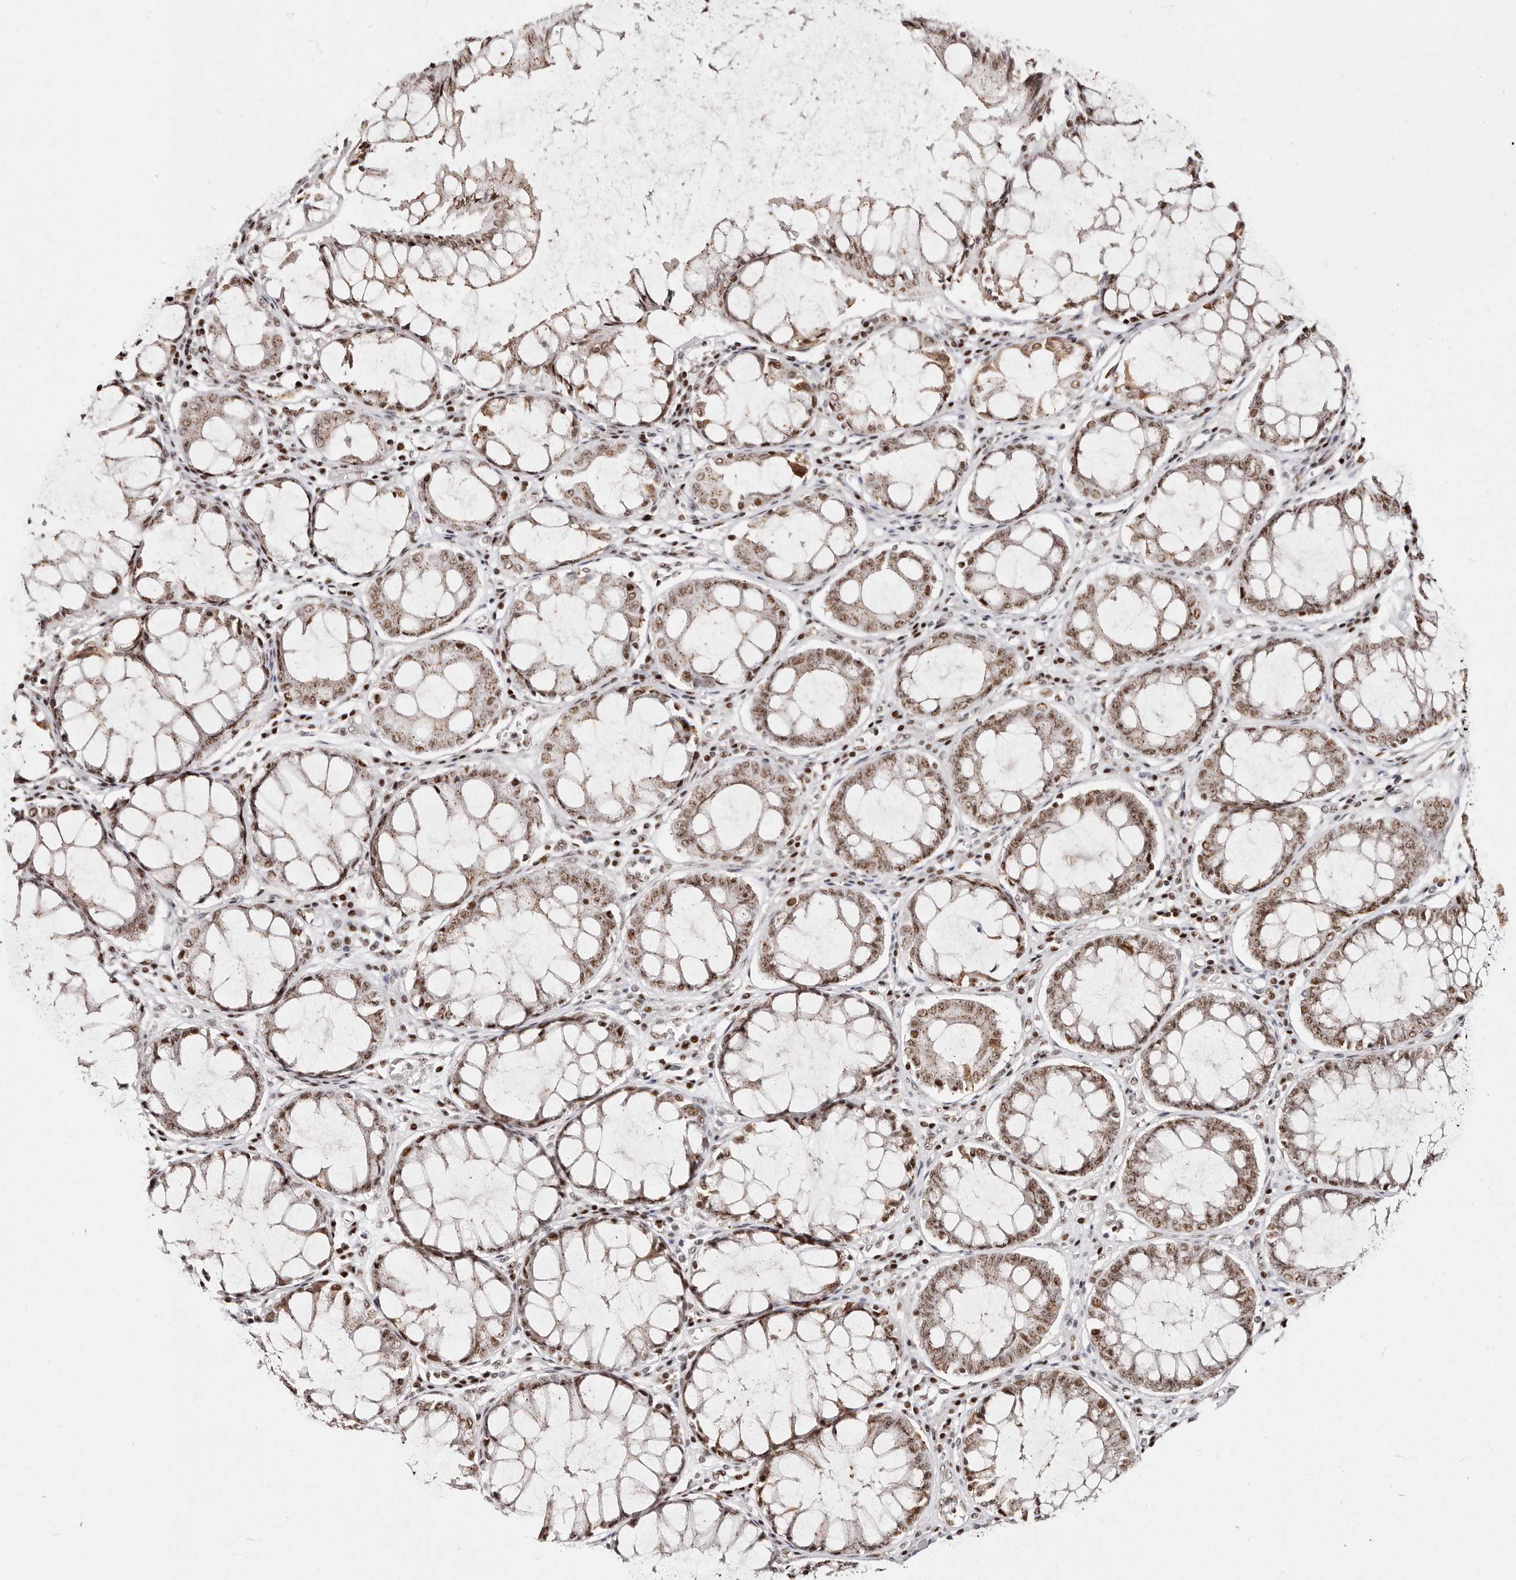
{"staining": {"intensity": "moderate", "quantity": ">75%", "location": "nuclear"}, "tissue": "colorectal cancer", "cell_type": "Tumor cells", "image_type": "cancer", "snomed": [{"axis": "morphology", "description": "Adenocarcinoma, NOS"}, {"axis": "topography", "description": "Rectum"}], "caption": "Moderate nuclear protein expression is appreciated in approximately >75% of tumor cells in adenocarcinoma (colorectal). The staining was performed using DAB (3,3'-diaminobenzidine) to visualize the protein expression in brown, while the nuclei were stained in blue with hematoxylin (Magnification: 20x).", "gene": "IQGAP3", "patient": {"sex": "male", "age": 84}}